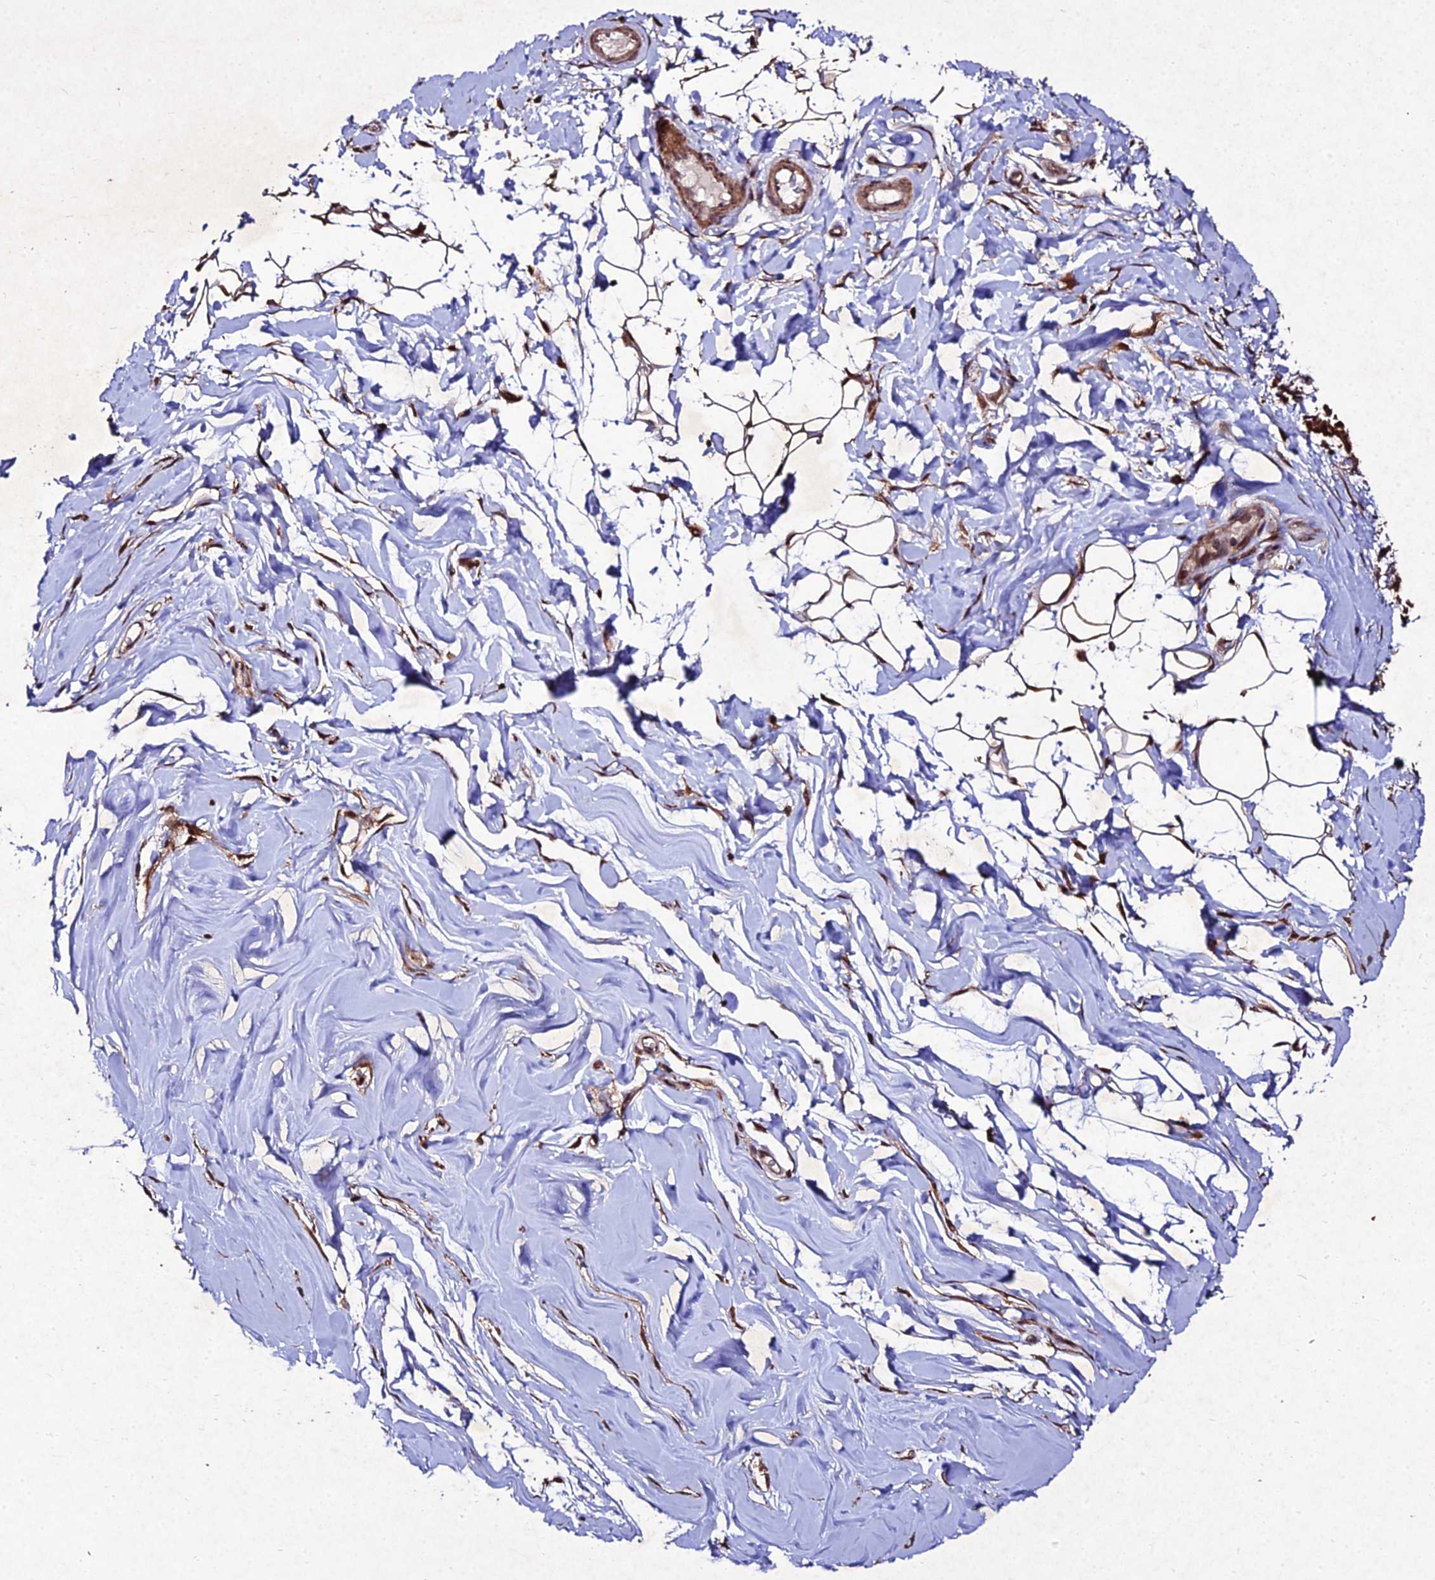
{"staining": {"intensity": "strong", "quantity": ">75%", "location": "cytoplasmic/membranous,nuclear"}, "tissue": "adipose tissue", "cell_type": "Adipocytes", "image_type": "normal", "snomed": [{"axis": "morphology", "description": "Normal tissue, NOS"}, {"axis": "topography", "description": "Breast"}], "caption": "High-magnification brightfield microscopy of unremarkable adipose tissue stained with DAB (3,3'-diaminobenzidine) (brown) and counterstained with hematoxylin (blue). adipocytes exhibit strong cytoplasmic/membranous,nuclear expression is seen in approximately>75% of cells. The staining is performed using DAB (3,3'-diaminobenzidine) brown chromogen to label protein expression. The nuclei are counter-stained blue using hematoxylin.", "gene": "ZNF766", "patient": {"sex": "female", "age": 26}}